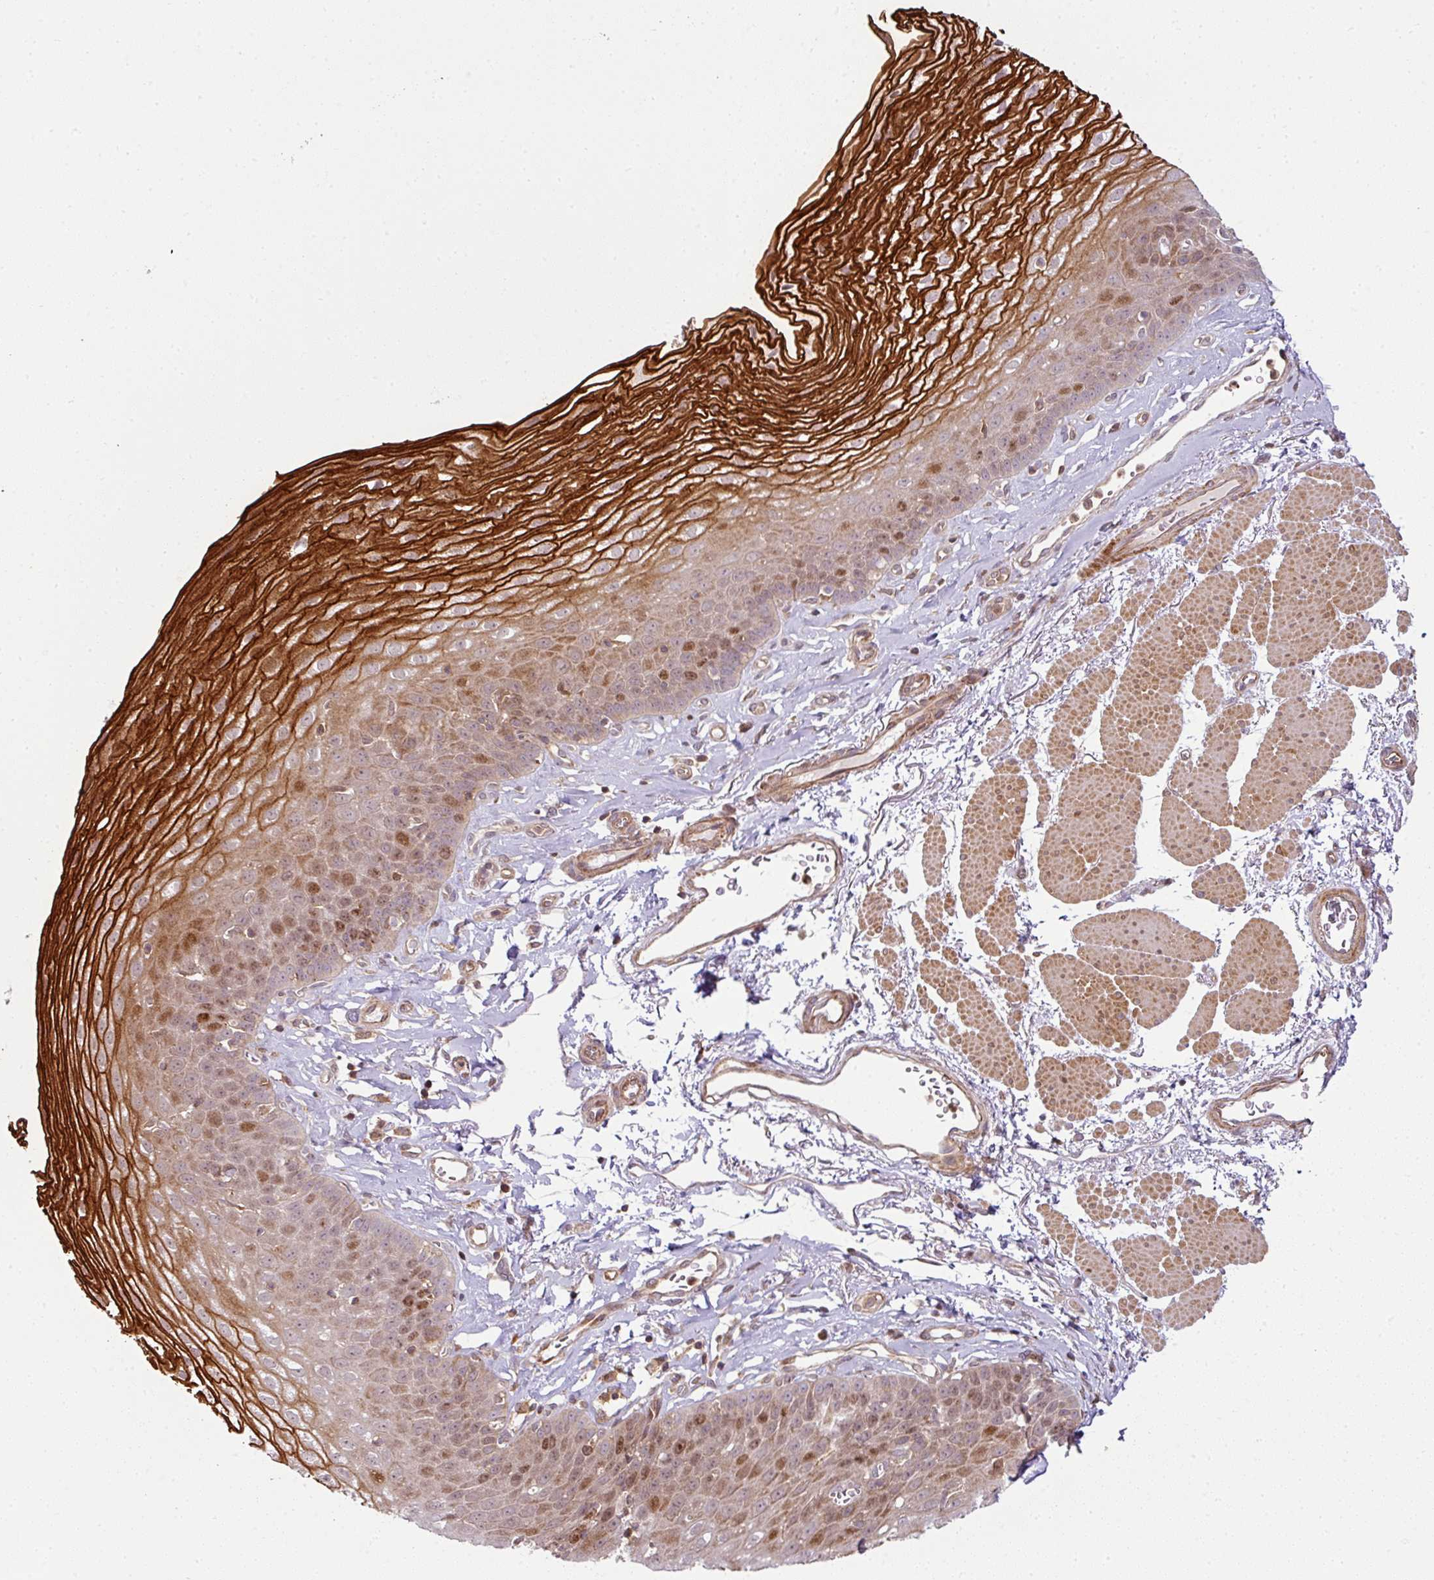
{"staining": {"intensity": "strong", "quantity": "25%-75%", "location": "cytoplasmic/membranous,nuclear"}, "tissue": "esophagus", "cell_type": "Squamous epithelial cells", "image_type": "normal", "snomed": [{"axis": "morphology", "description": "Normal tissue, NOS"}, {"axis": "topography", "description": "Esophagus"}], "caption": "An IHC image of benign tissue is shown. Protein staining in brown labels strong cytoplasmic/membranous,nuclear positivity in esophagus within squamous epithelial cells. Nuclei are stained in blue.", "gene": "ATAT1", "patient": {"sex": "female", "age": 81}}